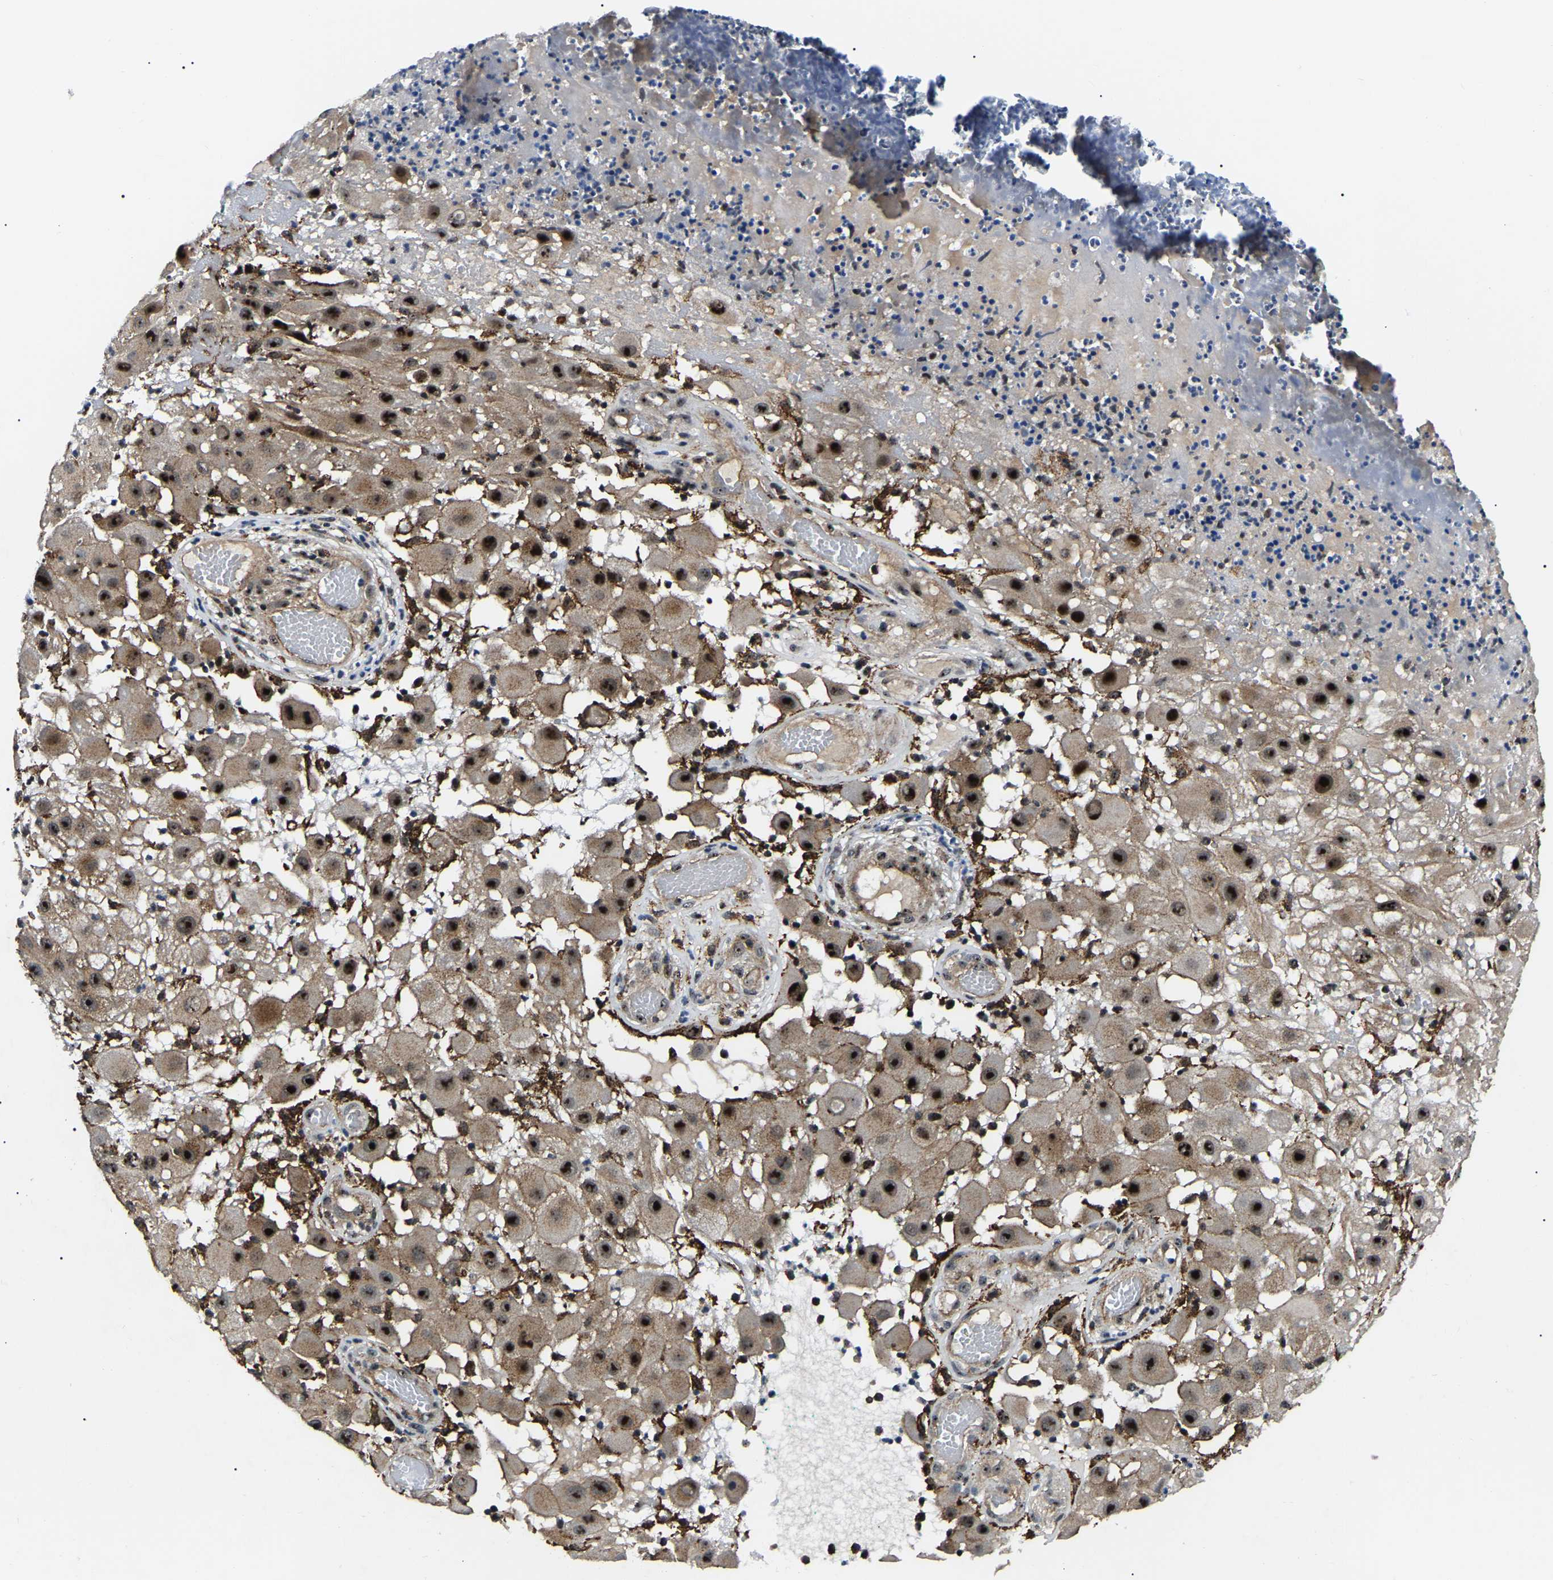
{"staining": {"intensity": "strong", "quantity": ">75%", "location": "nuclear"}, "tissue": "melanoma", "cell_type": "Tumor cells", "image_type": "cancer", "snomed": [{"axis": "morphology", "description": "Malignant melanoma, NOS"}, {"axis": "topography", "description": "Skin"}], "caption": "Protein staining by immunohistochemistry reveals strong nuclear expression in about >75% of tumor cells in melanoma.", "gene": "RRP1B", "patient": {"sex": "female", "age": 81}}